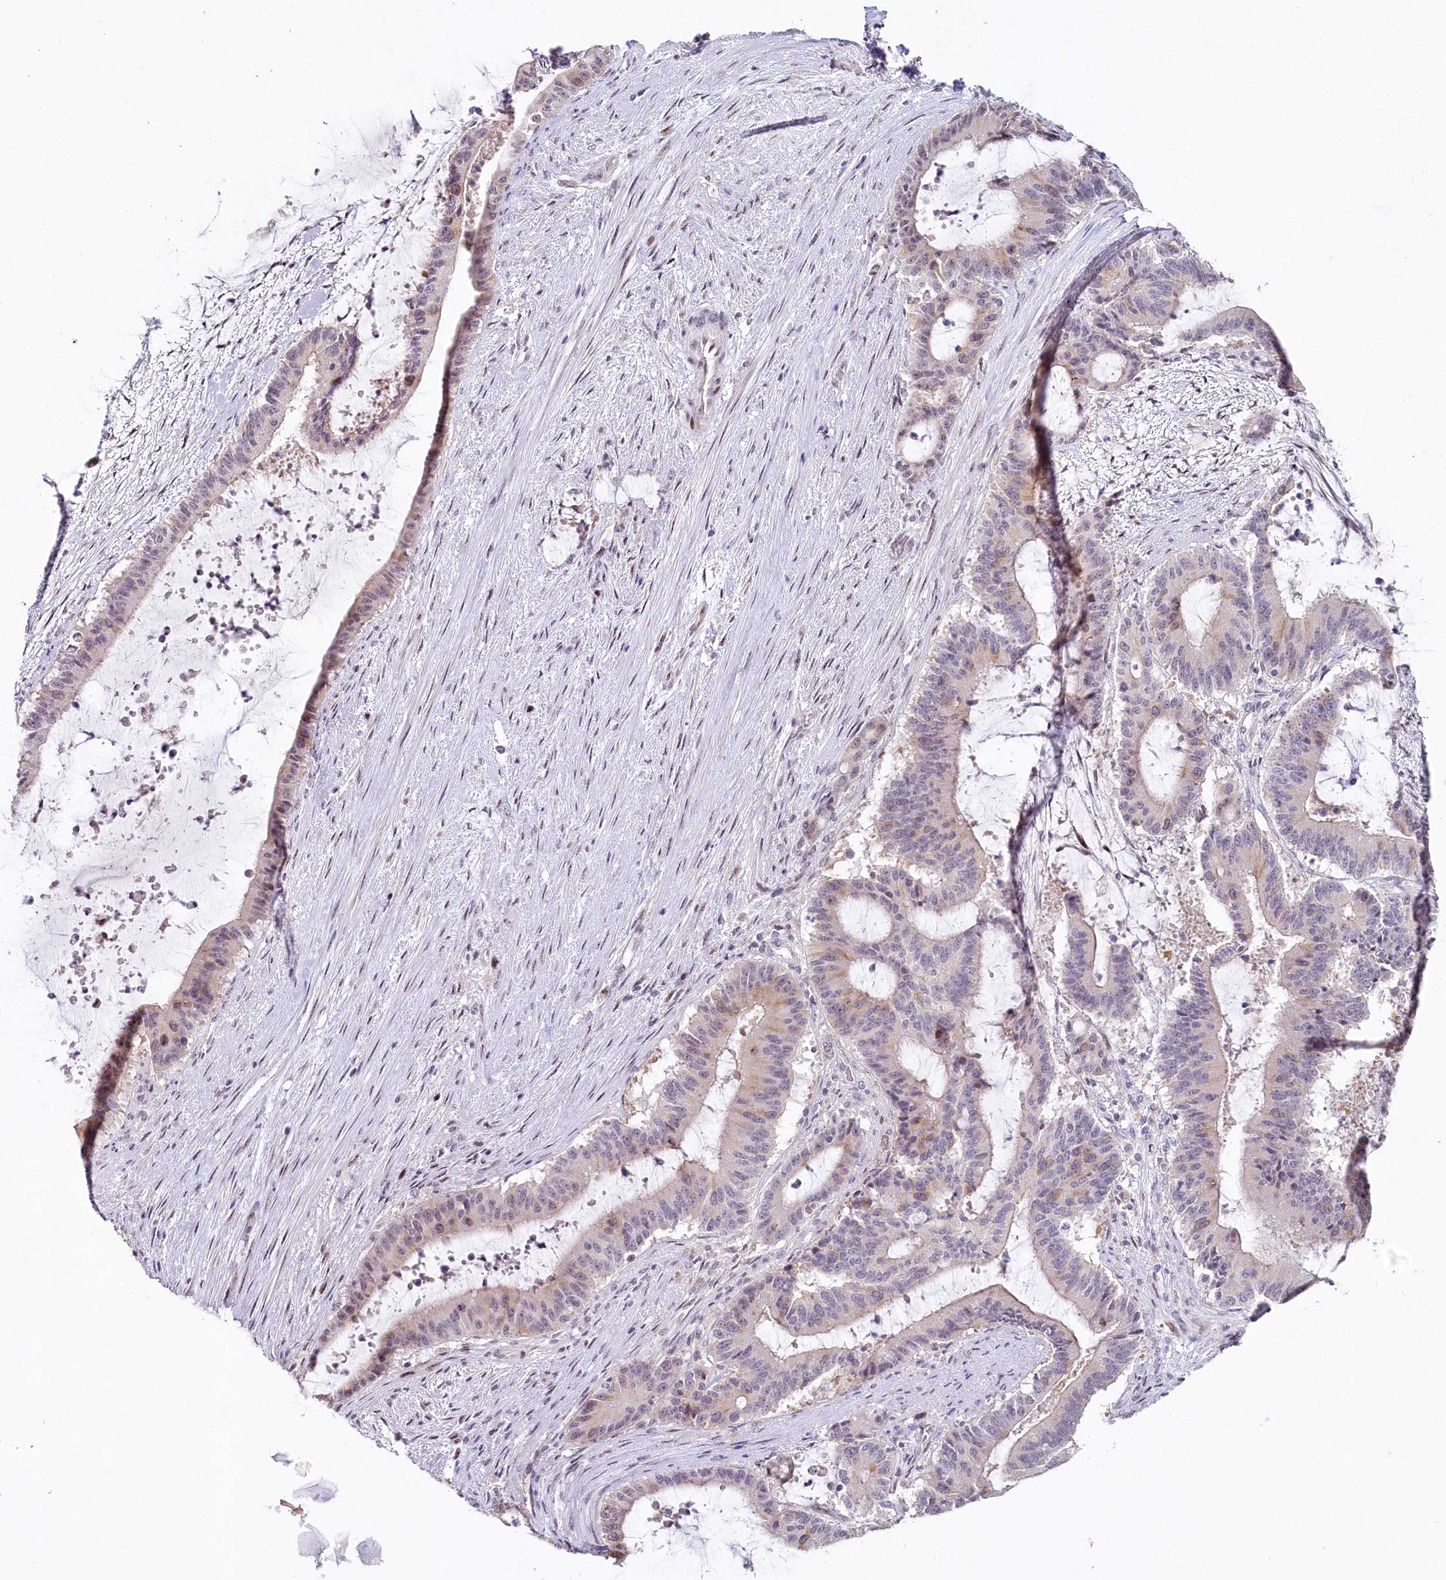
{"staining": {"intensity": "weak", "quantity": "25%-75%", "location": "cytoplasmic/membranous,nuclear"}, "tissue": "liver cancer", "cell_type": "Tumor cells", "image_type": "cancer", "snomed": [{"axis": "morphology", "description": "Normal tissue, NOS"}, {"axis": "morphology", "description": "Cholangiocarcinoma"}, {"axis": "topography", "description": "Liver"}, {"axis": "topography", "description": "Peripheral nerve tissue"}], "caption": "Immunohistochemistry (IHC) photomicrograph of neoplastic tissue: cholangiocarcinoma (liver) stained using immunohistochemistry shows low levels of weak protein expression localized specifically in the cytoplasmic/membranous and nuclear of tumor cells, appearing as a cytoplasmic/membranous and nuclear brown color.", "gene": "HPD", "patient": {"sex": "female", "age": 73}}